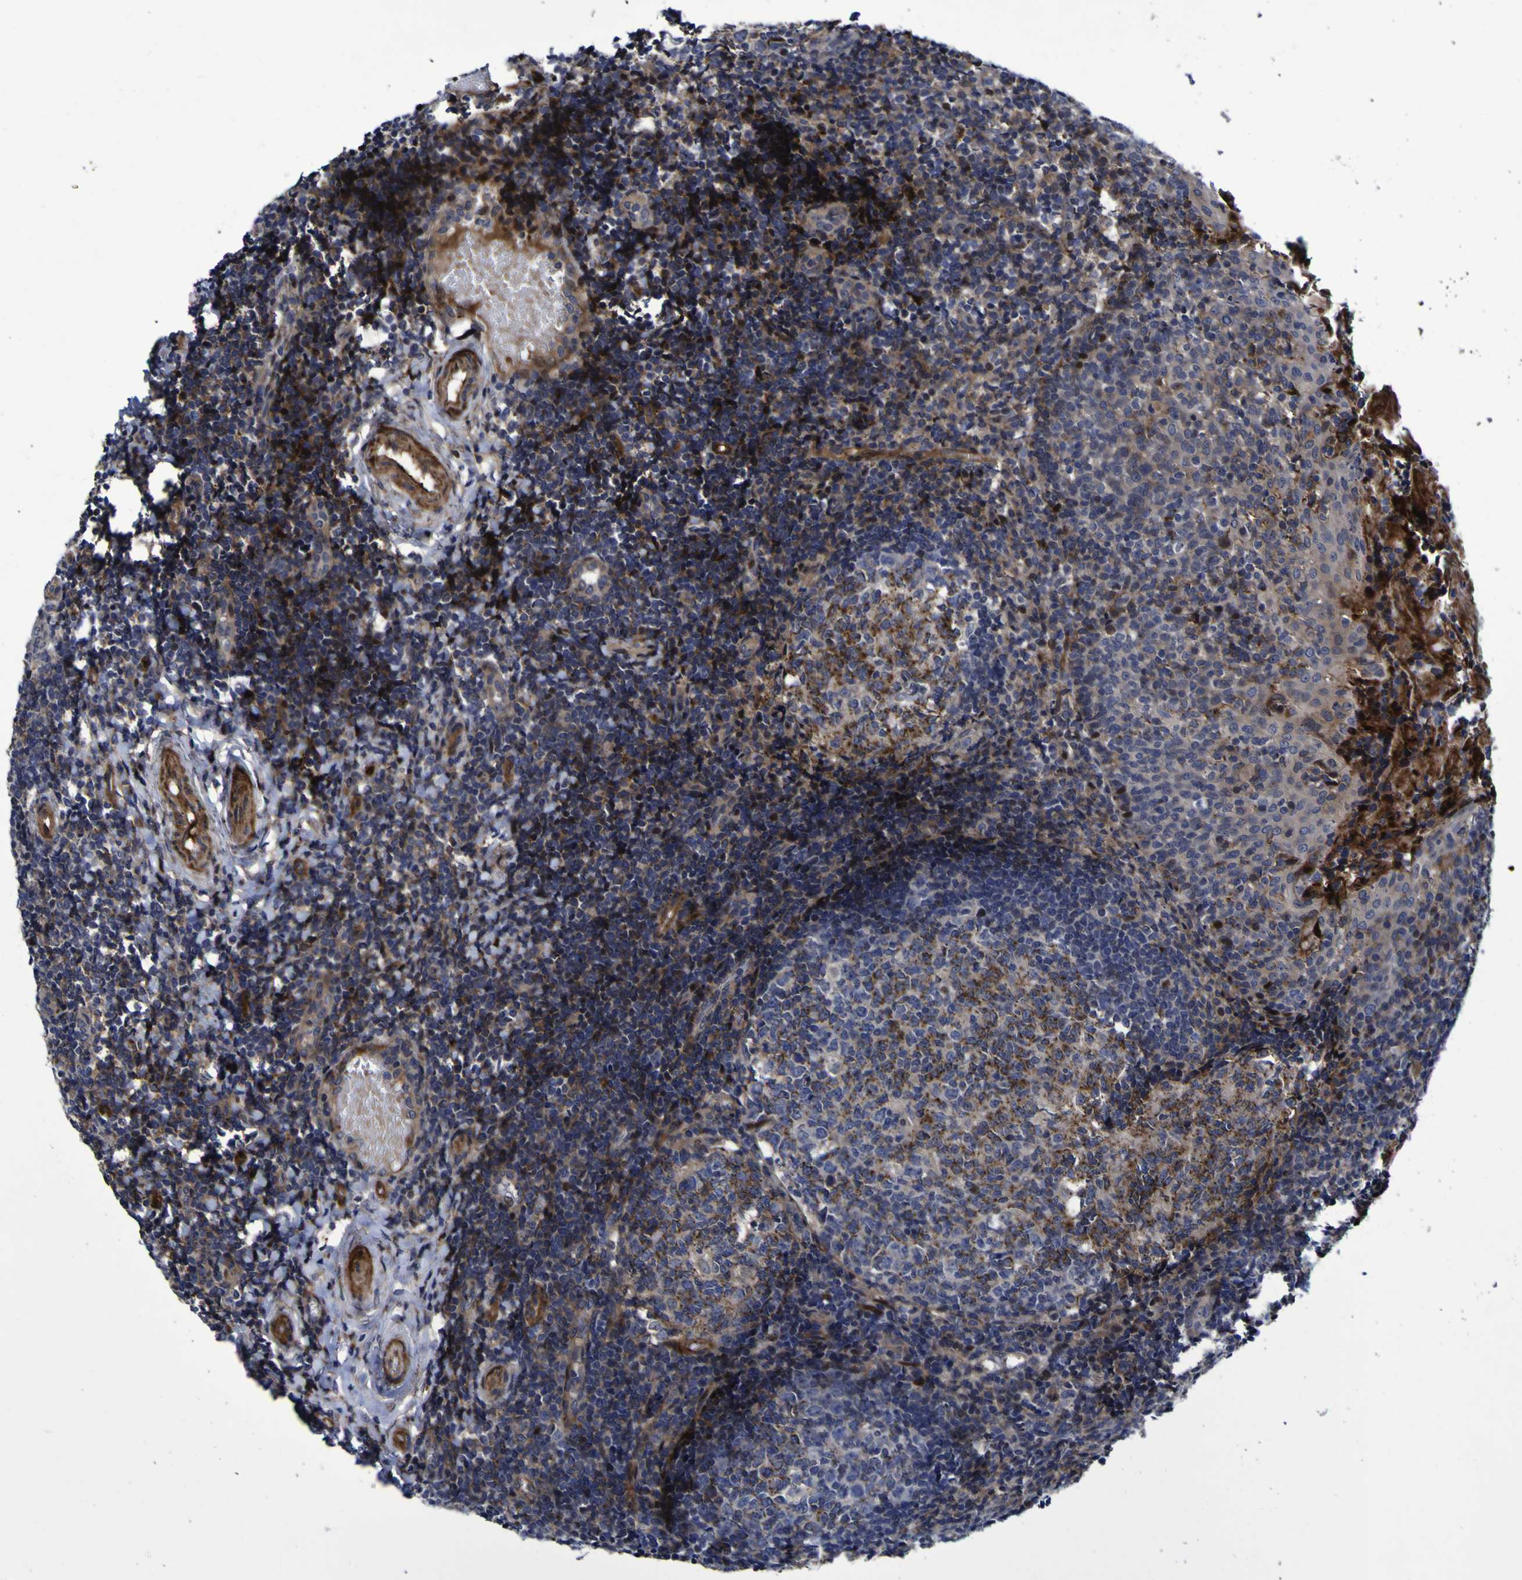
{"staining": {"intensity": "strong", "quantity": "25%-75%", "location": "cytoplasmic/membranous"}, "tissue": "tonsil", "cell_type": "Germinal center cells", "image_type": "normal", "snomed": [{"axis": "morphology", "description": "Normal tissue, NOS"}, {"axis": "topography", "description": "Tonsil"}], "caption": "The photomicrograph reveals staining of unremarkable tonsil, revealing strong cytoplasmic/membranous protein expression (brown color) within germinal center cells.", "gene": "MGLL", "patient": {"sex": "female", "age": 19}}